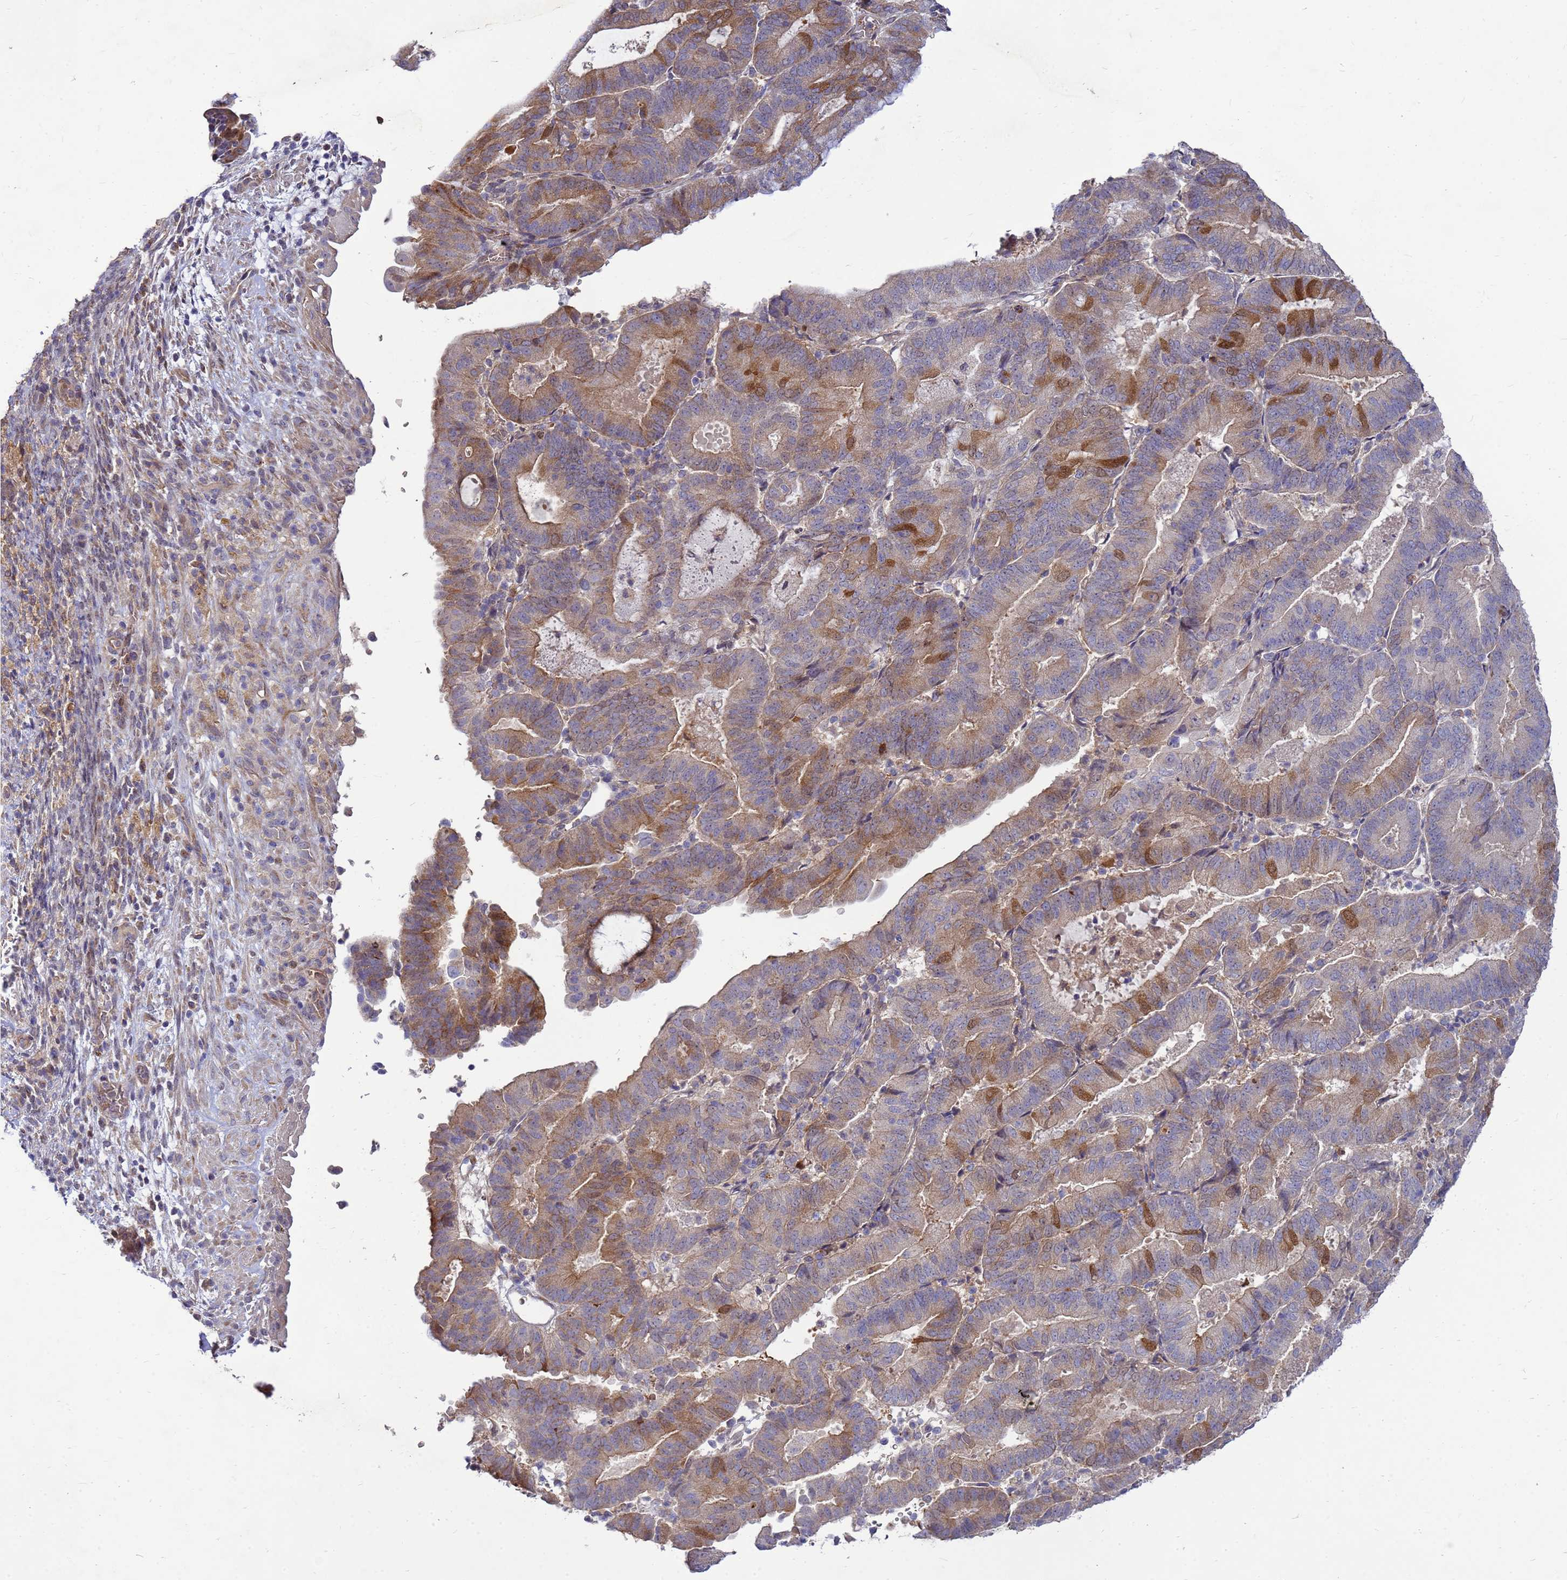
{"staining": {"intensity": "strong", "quantity": "<25%", "location": "cytoplasmic/membranous,nuclear"}, "tissue": "endometrial cancer", "cell_type": "Tumor cells", "image_type": "cancer", "snomed": [{"axis": "morphology", "description": "Adenocarcinoma, NOS"}, {"axis": "topography", "description": "Endometrium"}], "caption": "An image of human endometrial cancer stained for a protein displays strong cytoplasmic/membranous and nuclear brown staining in tumor cells.", "gene": "EIF4EBP3", "patient": {"sex": "female", "age": 70}}